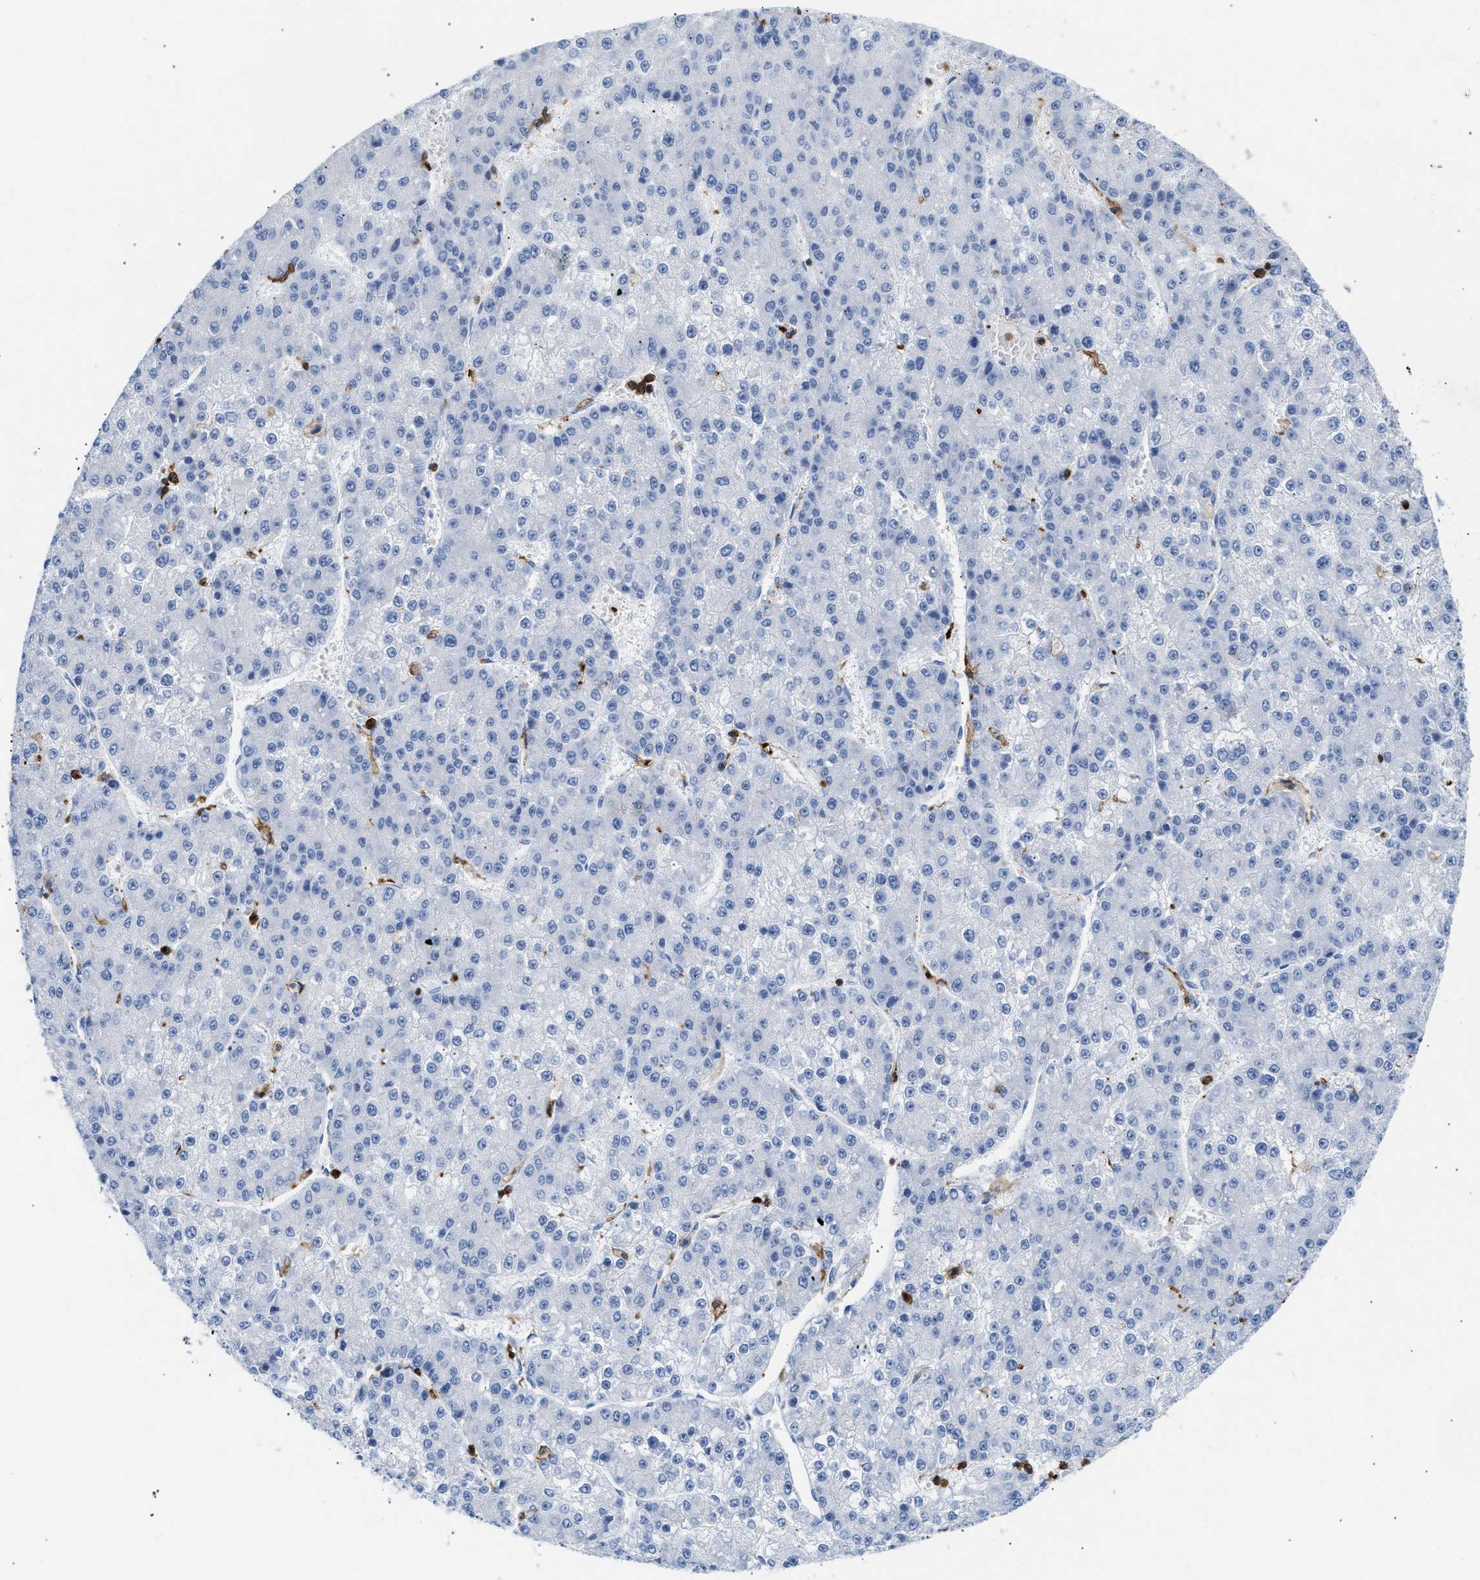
{"staining": {"intensity": "negative", "quantity": "none", "location": "none"}, "tissue": "liver cancer", "cell_type": "Tumor cells", "image_type": "cancer", "snomed": [{"axis": "morphology", "description": "Carcinoma, Hepatocellular, NOS"}, {"axis": "topography", "description": "Liver"}], "caption": "DAB immunohistochemical staining of liver cancer reveals no significant expression in tumor cells.", "gene": "LCP1", "patient": {"sex": "female", "age": 73}}